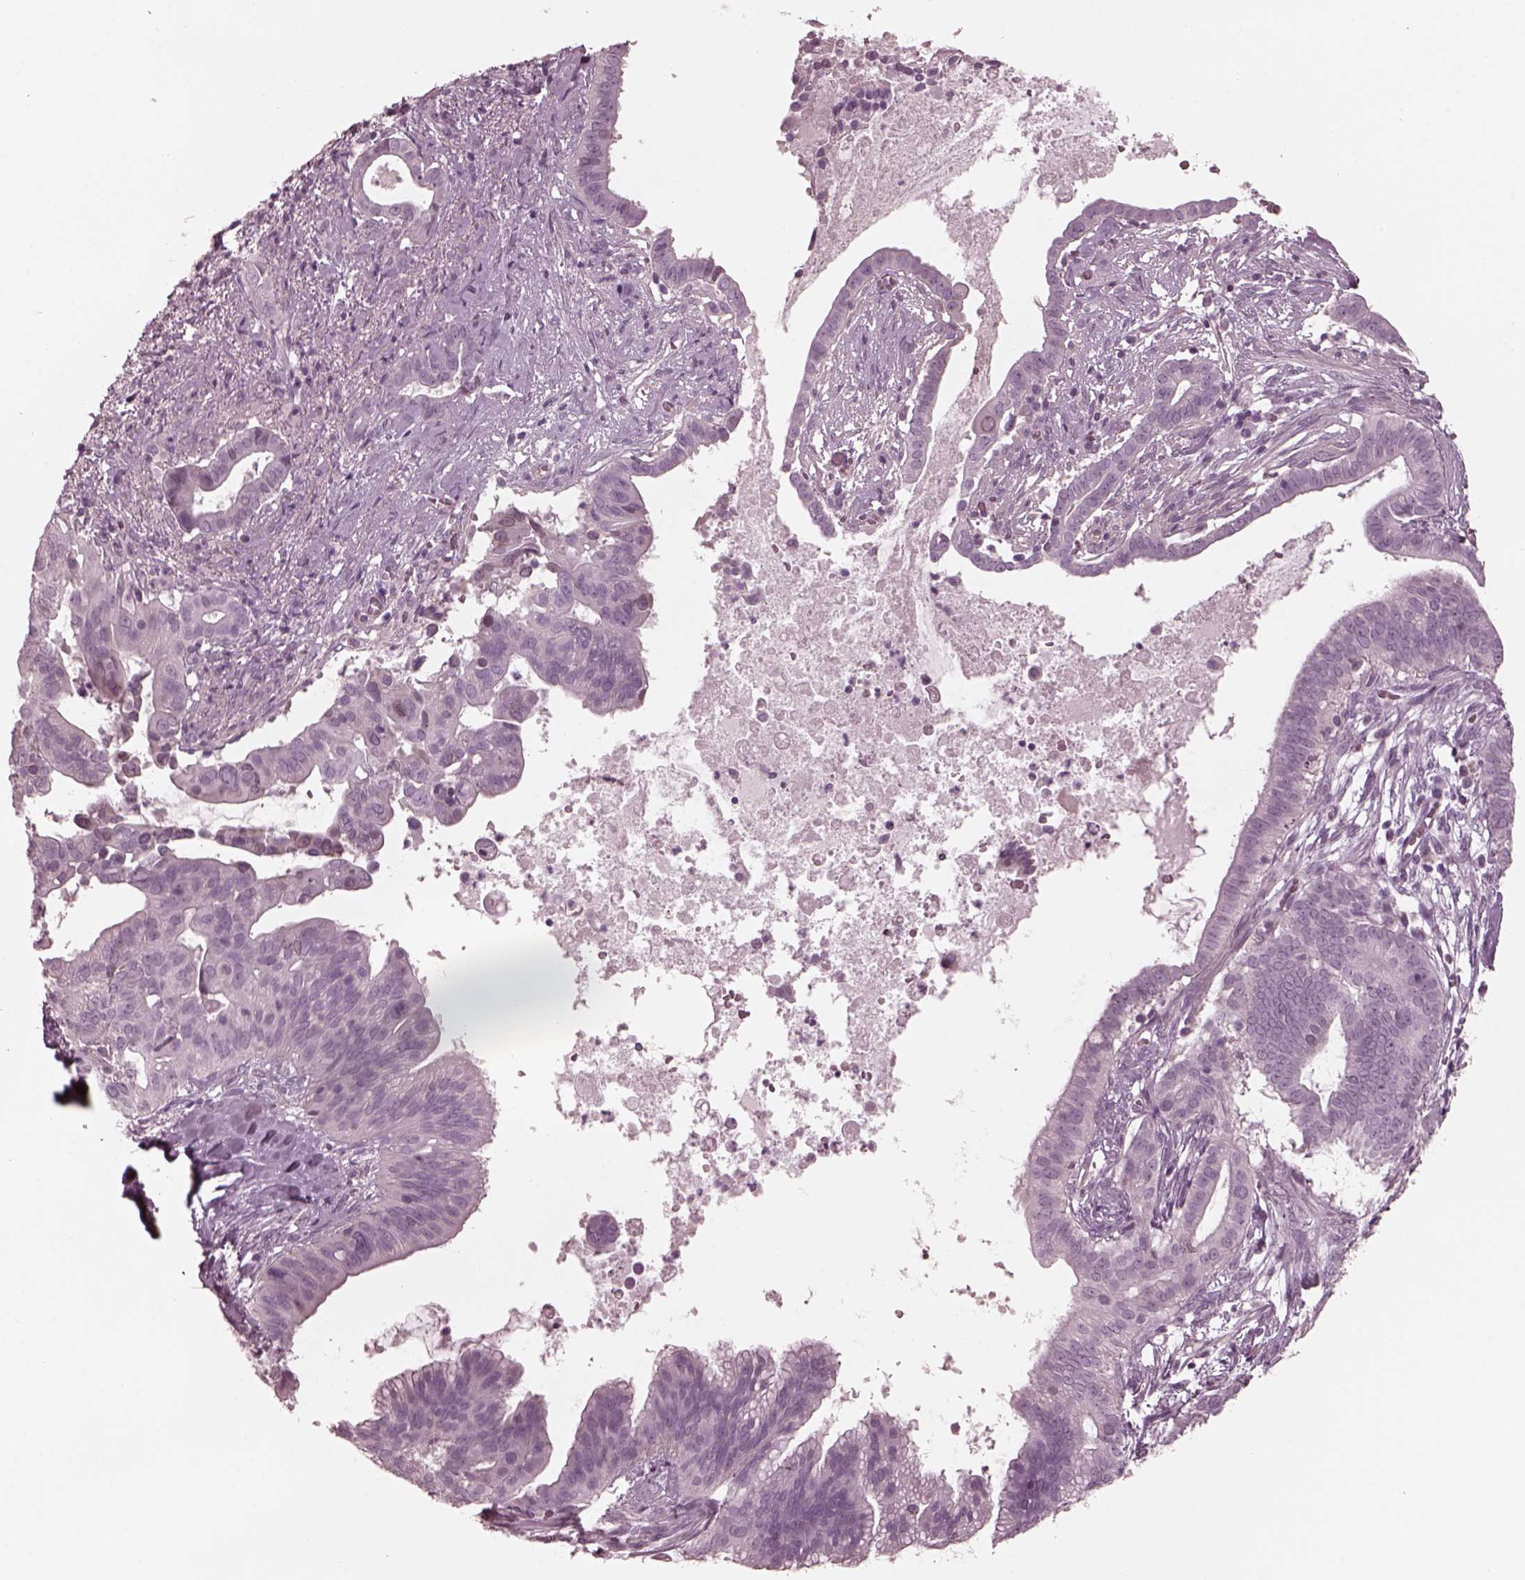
{"staining": {"intensity": "negative", "quantity": "none", "location": "none"}, "tissue": "pancreatic cancer", "cell_type": "Tumor cells", "image_type": "cancer", "snomed": [{"axis": "morphology", "description": "Adenocarcinoma, NOS"}, {"axis": "topography", "description": "Pancreas"}], "caption": "Human pancreatic cancer (adenocarcinoma) stained for a protein using immunohistochemistry displays no expression in tumor cells.", "gene": "YY2", "patient": {"sex": "male", "age": 61}}